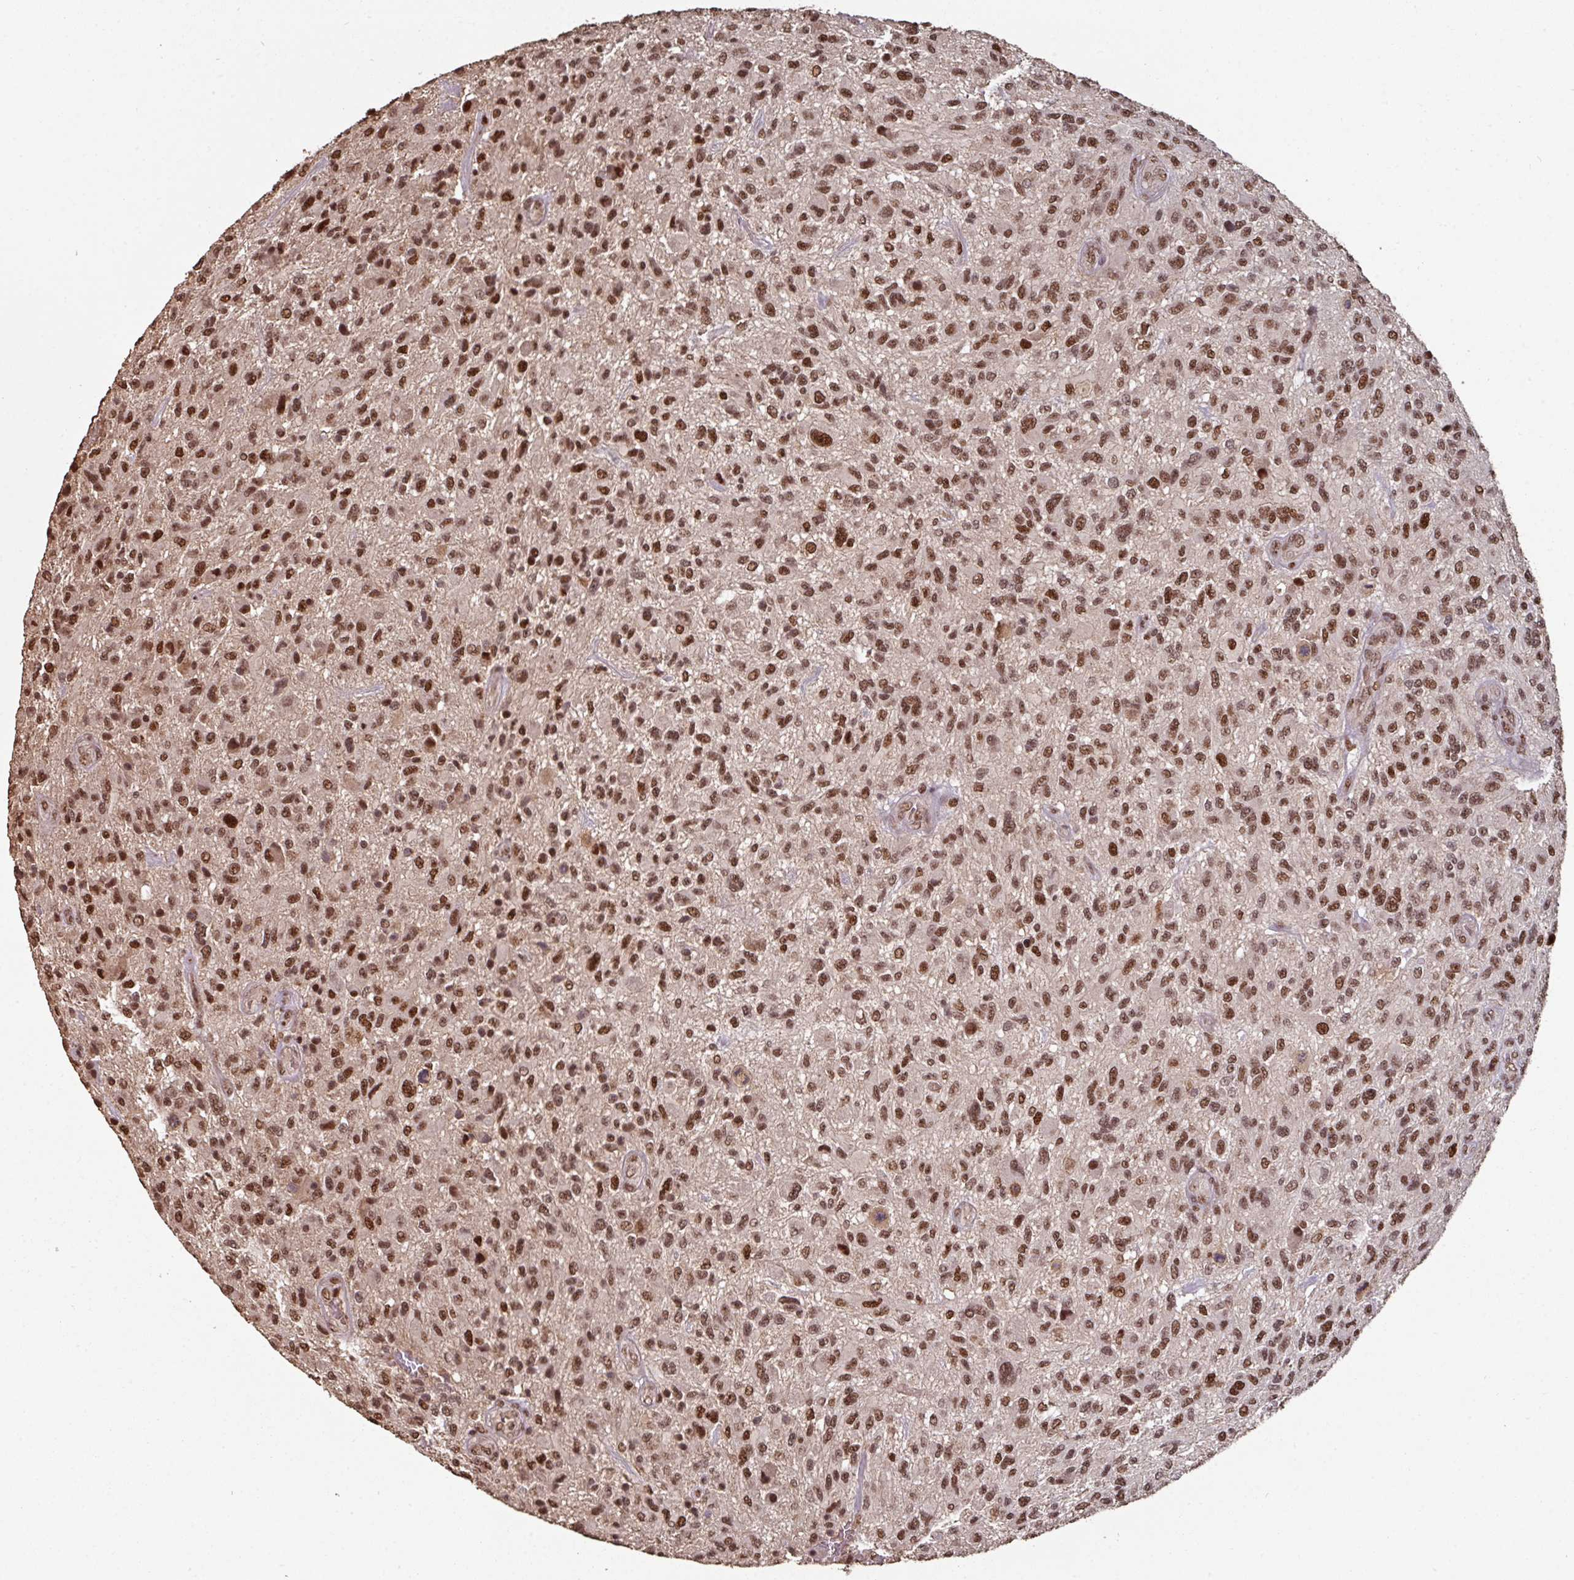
{"staining": {"intensity": "strong", "quantity": ">75%", "location": "nuclear"}, "tissue": "glioma", "cell_type": "Tumor cells", "image_type": "cancer", "snomed": [{"axis": "morphology", "description": "Glioma, malignant, High grade"}, {"axis": "topography", "description": "Brain"}], "caption": "High-magnification brightfield microscopy of malignant high-grade glioma stained with DAB (3,3'-diaminobenzidine) (brown) and counterstained with hematoxylin (blue). tumor cells exhibit strong nuclear expression is appreciated in about>75% of cells.", "gene": "POLD1", "patient": {"sex": "male", "age": 47}}